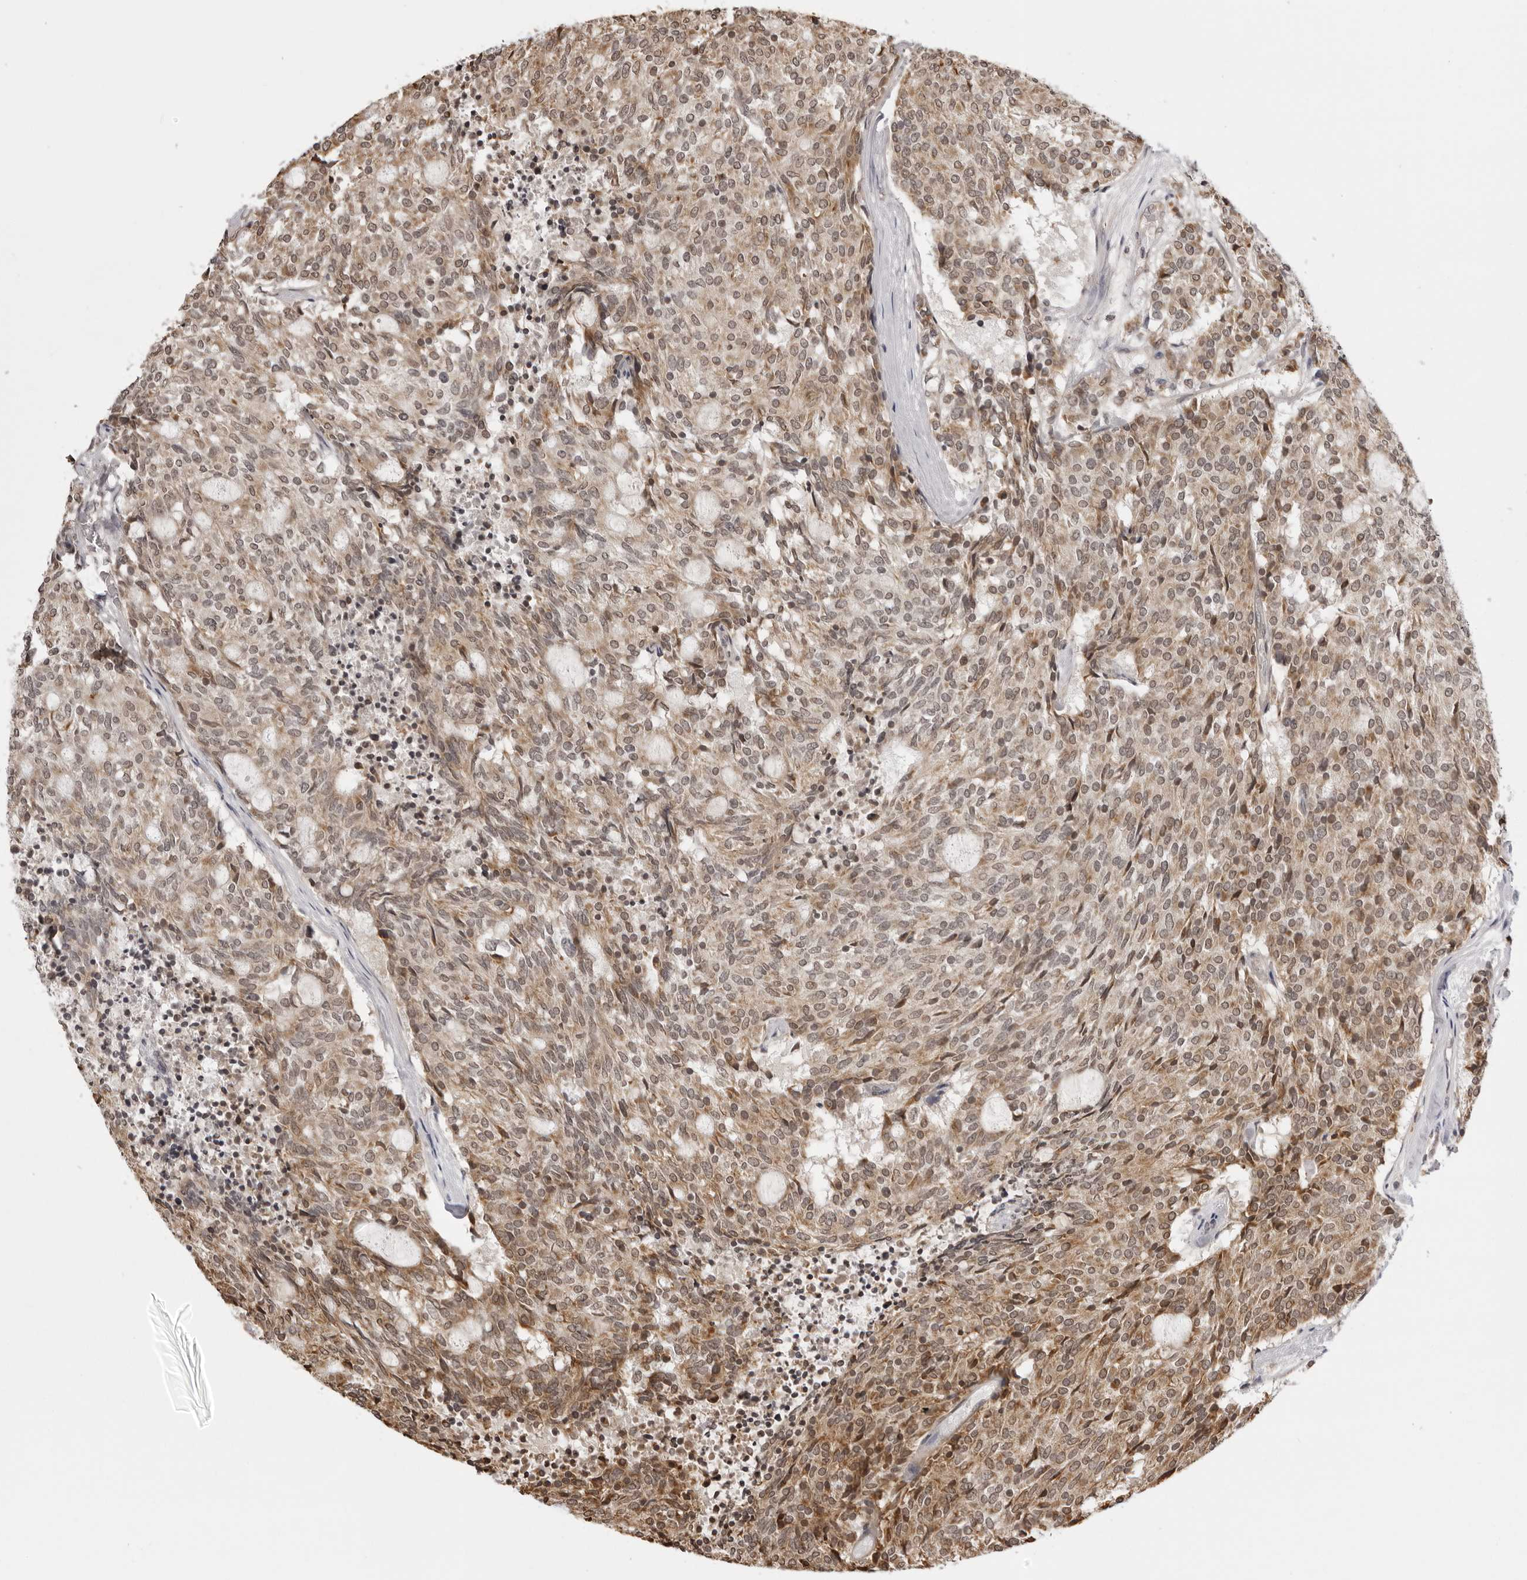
{"staining": {"intensity": "moderate", "quantity": ">75%", "location": "cytoplasmic/membranous"}, "tissue": "carcinoid", "cell_type": "Tumor cells", "image_type": "cancer", "snomed": [{"axis": "morphology", "description": "Carcinoid, malignant, NOS"}, {"axis": "topography", "description": "Pancreas"}], "caption": "Immunohistochemistry image of carcinoid stained for a protein (brown), which reveals medium levels of moderate cytoplasmic/membranous expression in approximately >75% of tumor cells.", "gene": "ZC3H11A", "patient": {"sex": "female", "age": 54}}